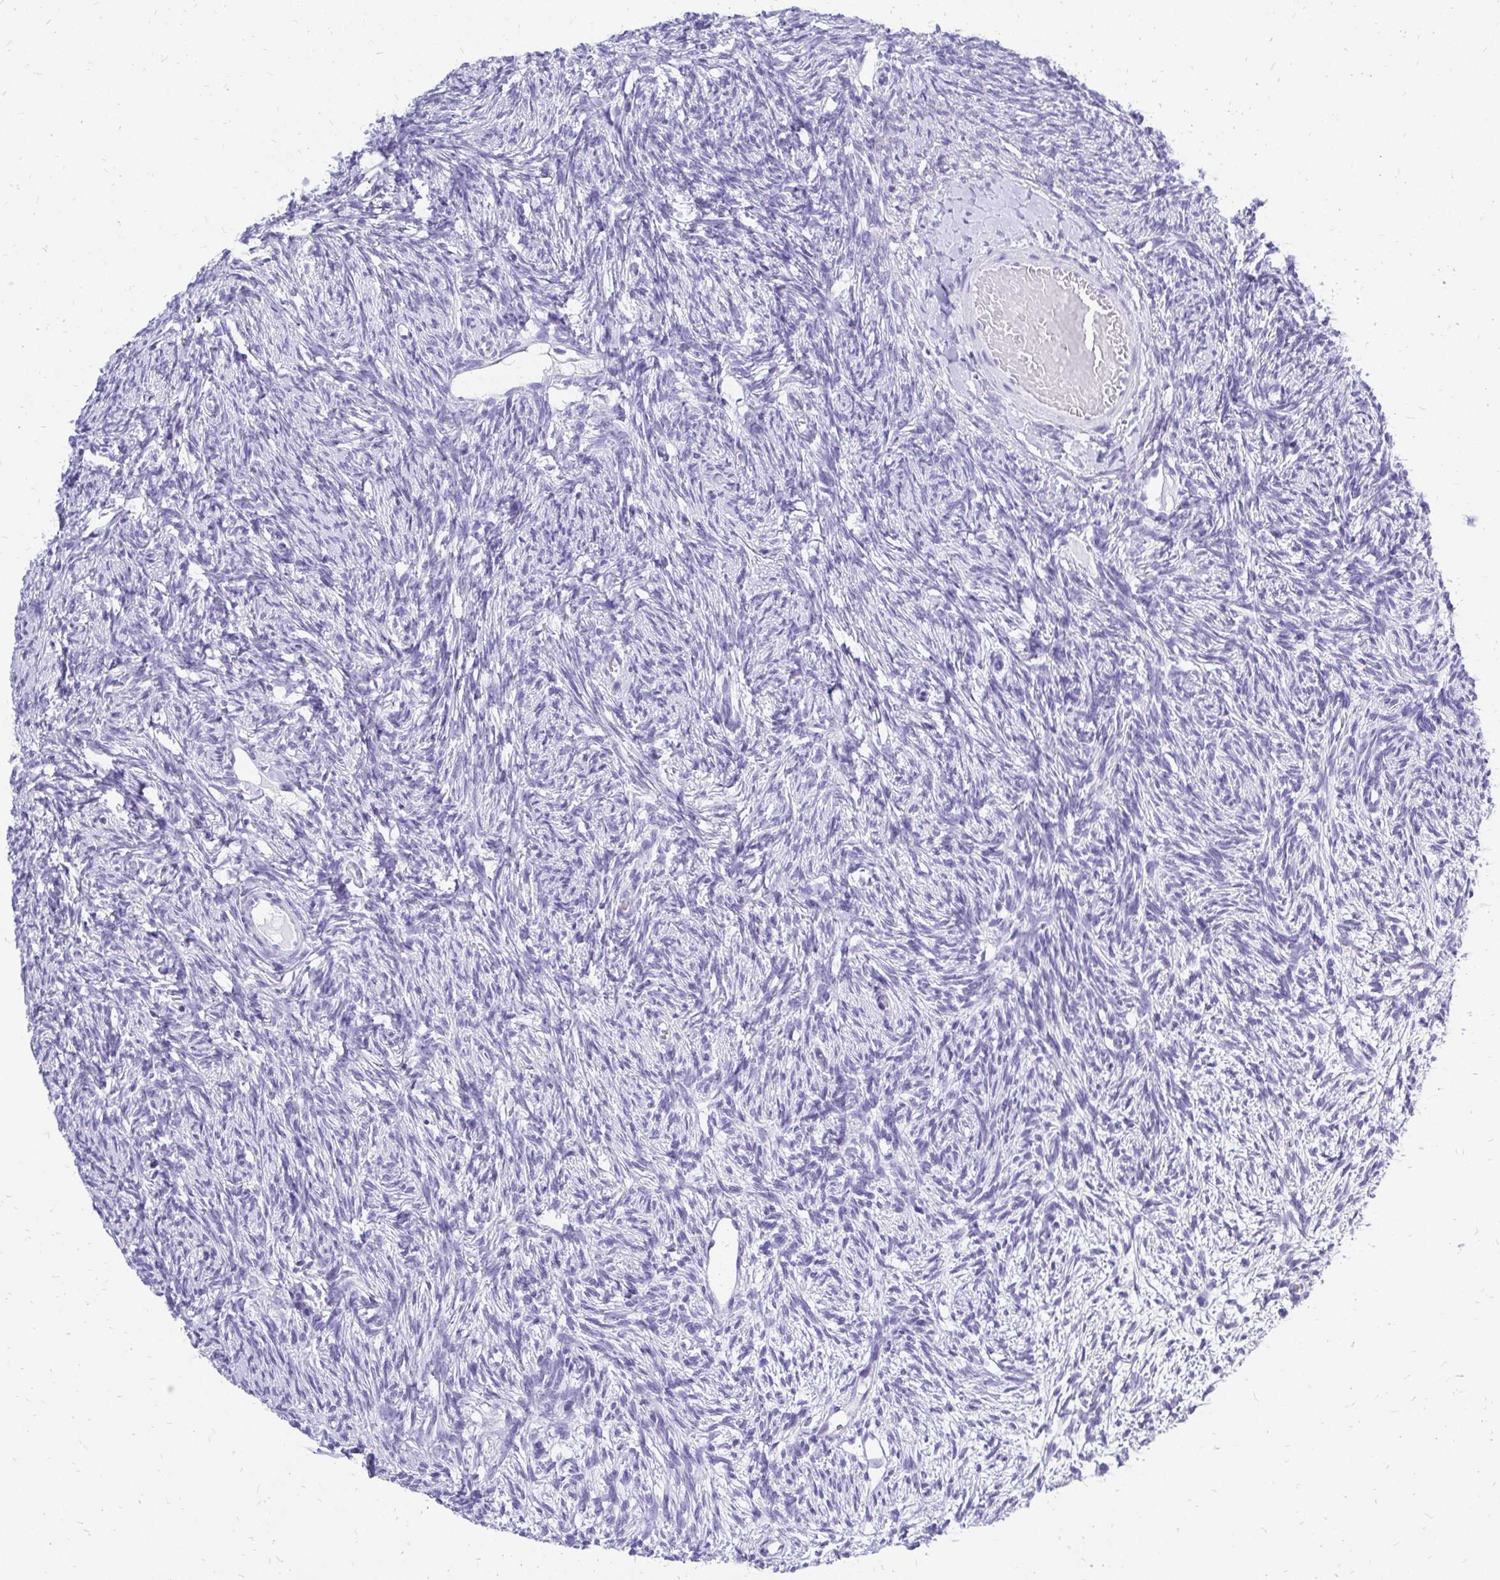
{"staining": {"intensity": "negative", "quantity": "none", "location": "none"}, "tissue": "ovary", "cell_type": "Ovarian stroma cells", "image_type": "normal", "snomed": [{"axis": "morphology", "description": "Normal tissue, NOS"}, {"axis": "topography", "description": "Ovary"}], "caption": "A high-resolution photomicrograph shows IHC staining of normal ovary, which exhibits no significant expression in ovarian stroma cells.", "gene": "SLC32A1", "patient": {"sex": "female", "age": 33}}